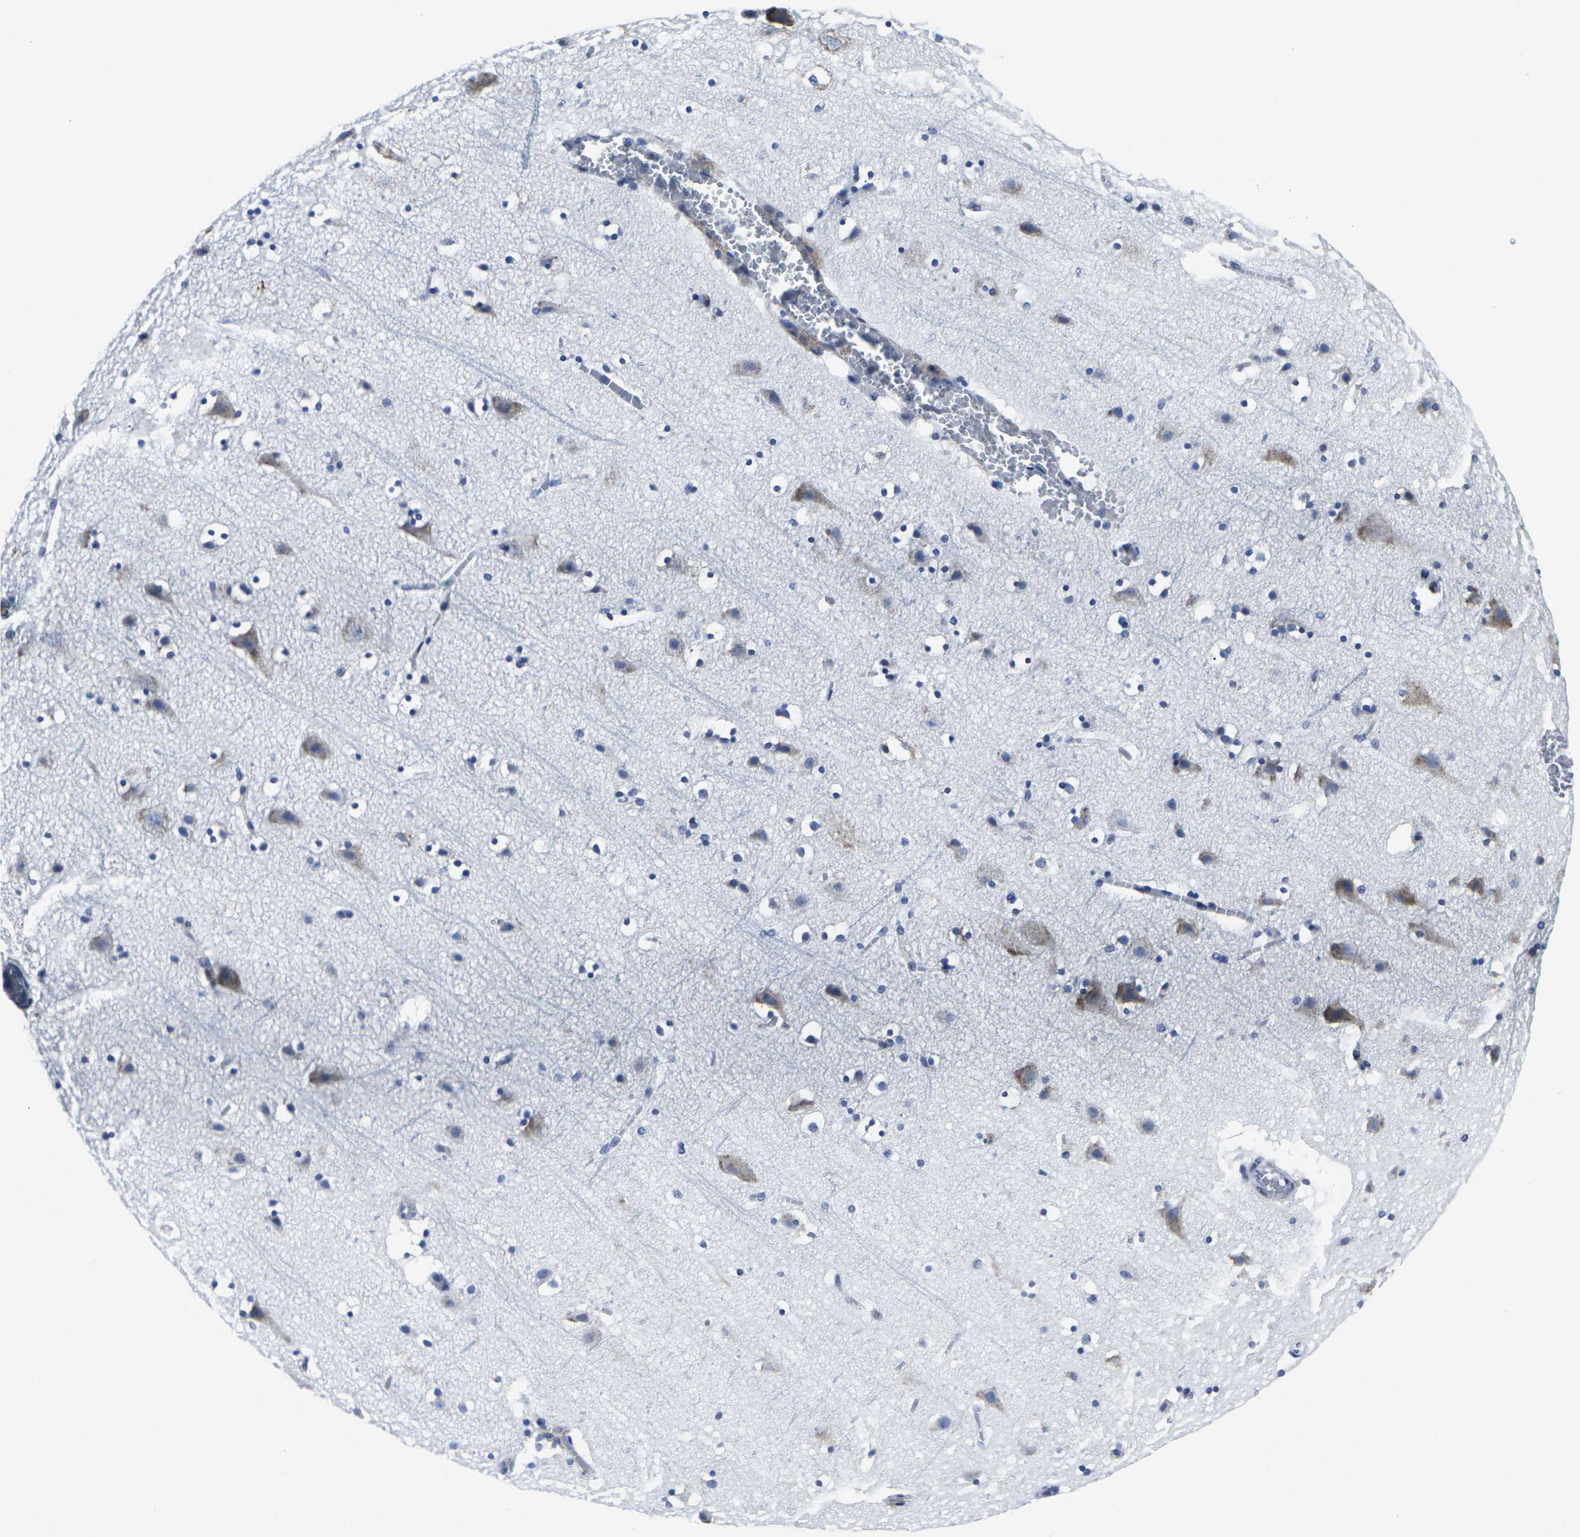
{"staining": {"intensity": "negative", "quantity": "none", "location": "none"}, "tissue": "cerebral cortex", "cell_type": "Endothelial cells", "image_type": "normal", "snomed": [{"axis": "morphology", "description": "Normal tissue, NOS"}, {"axis": "topography", "description": "Cerebral cortex"}], "caption": "A high-resolution image shows IHC staining of unremarkable cerebral cortex, which shows no significant positivity in endothelial cells.", "gene": "RPN1", "patient": {"sex": "male", "age": 45}}